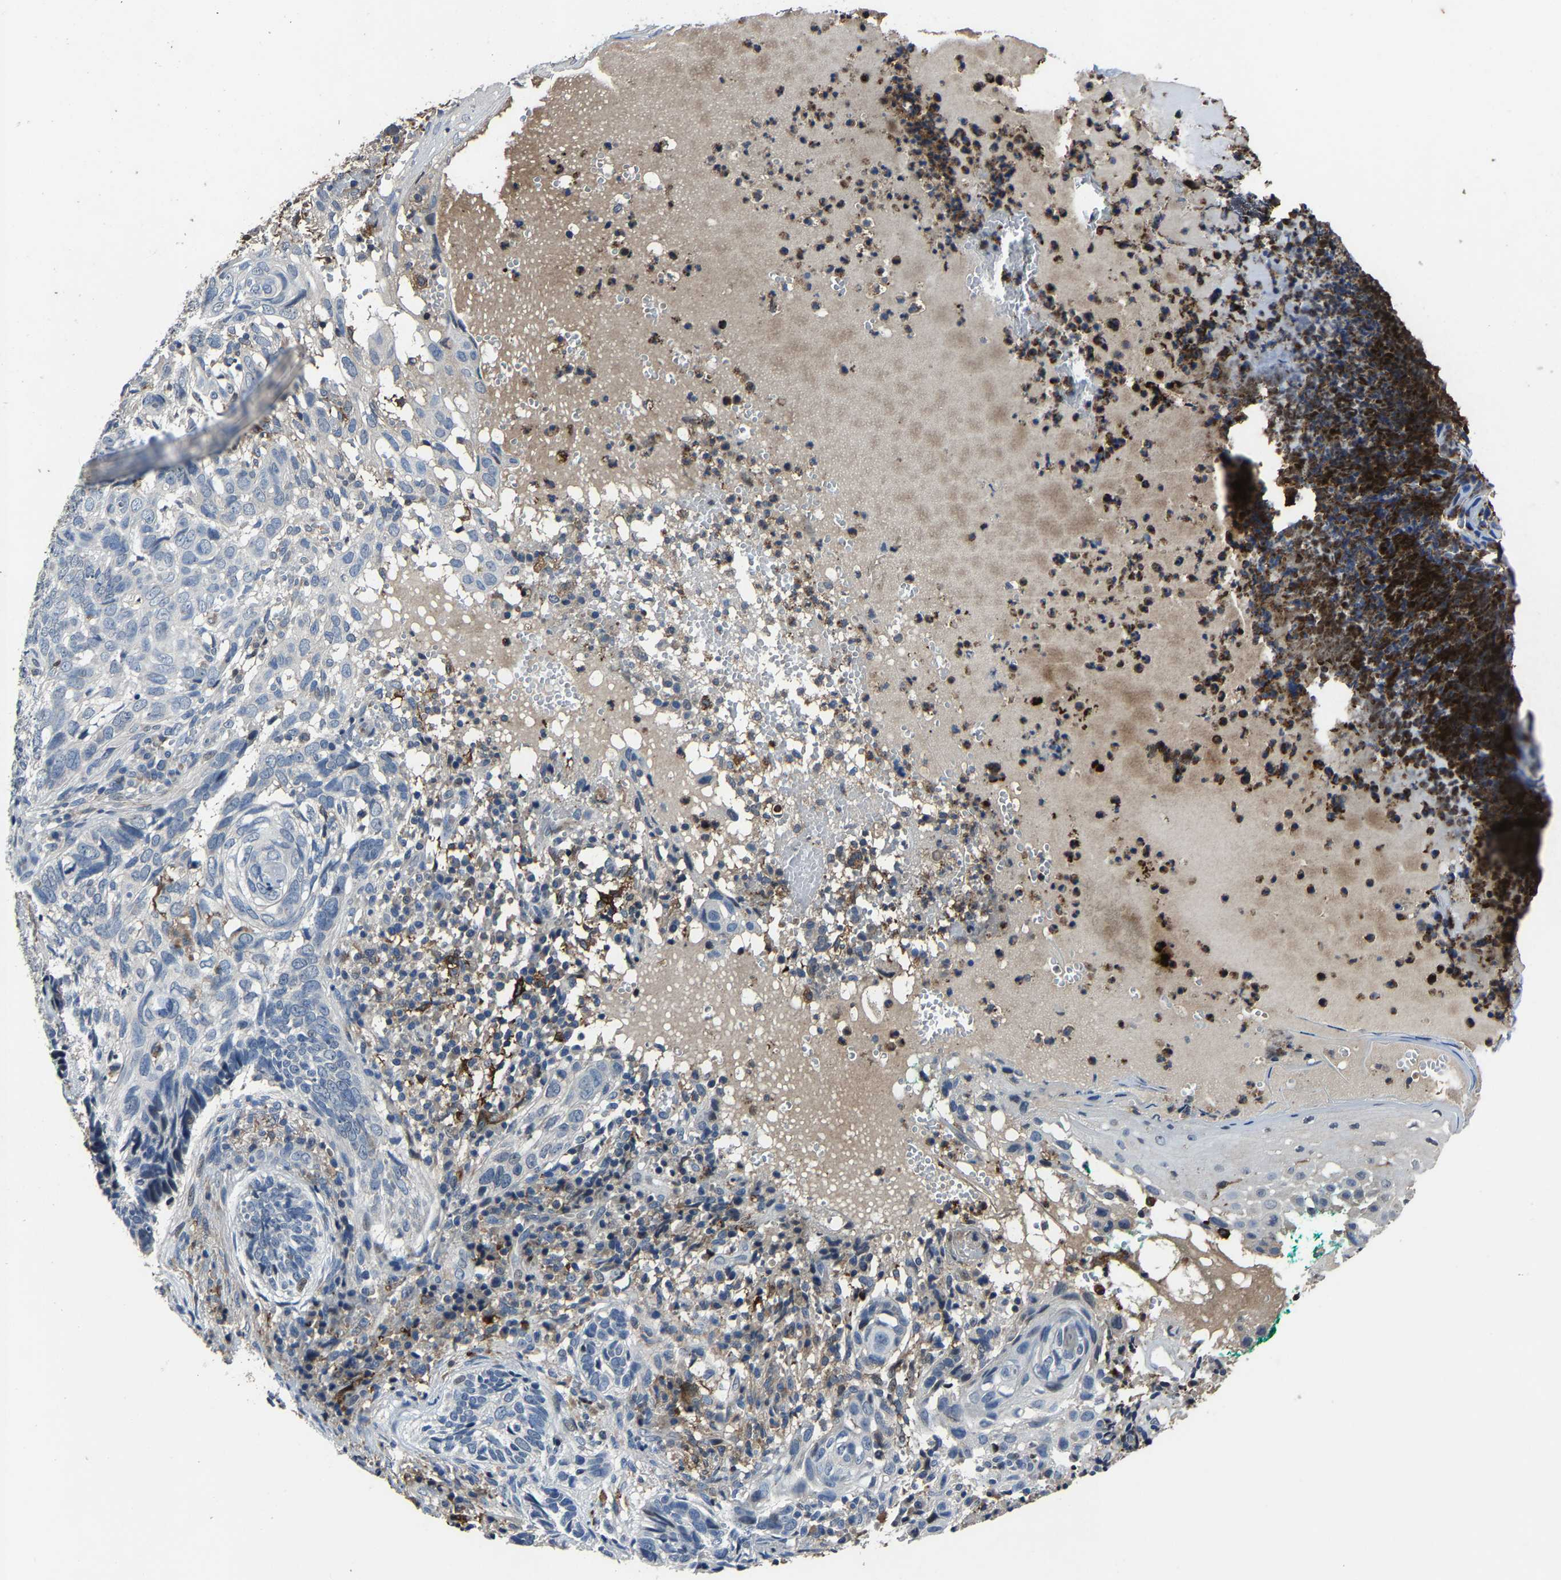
{"staining": {"intensity": "negative", "quantity": "none", "location": "none"}, "tissue": "skin cancer", "cell_type": "Tumor cells", "image_type": "cancer", "snomed": [{"axis": "morphology", "description": "Basal cell carcinoma"}, {"axis": "topography", "description": "Skin"}], "caption": "There is no significant staining in tumor cells of skin basal cell carcinoma. (DAB immunohistochemistry (IHC) visualized using brightfield microscopy, high magnification).", "gene": "PCNX2", "patient": {"sex": "female", "age": 89}}